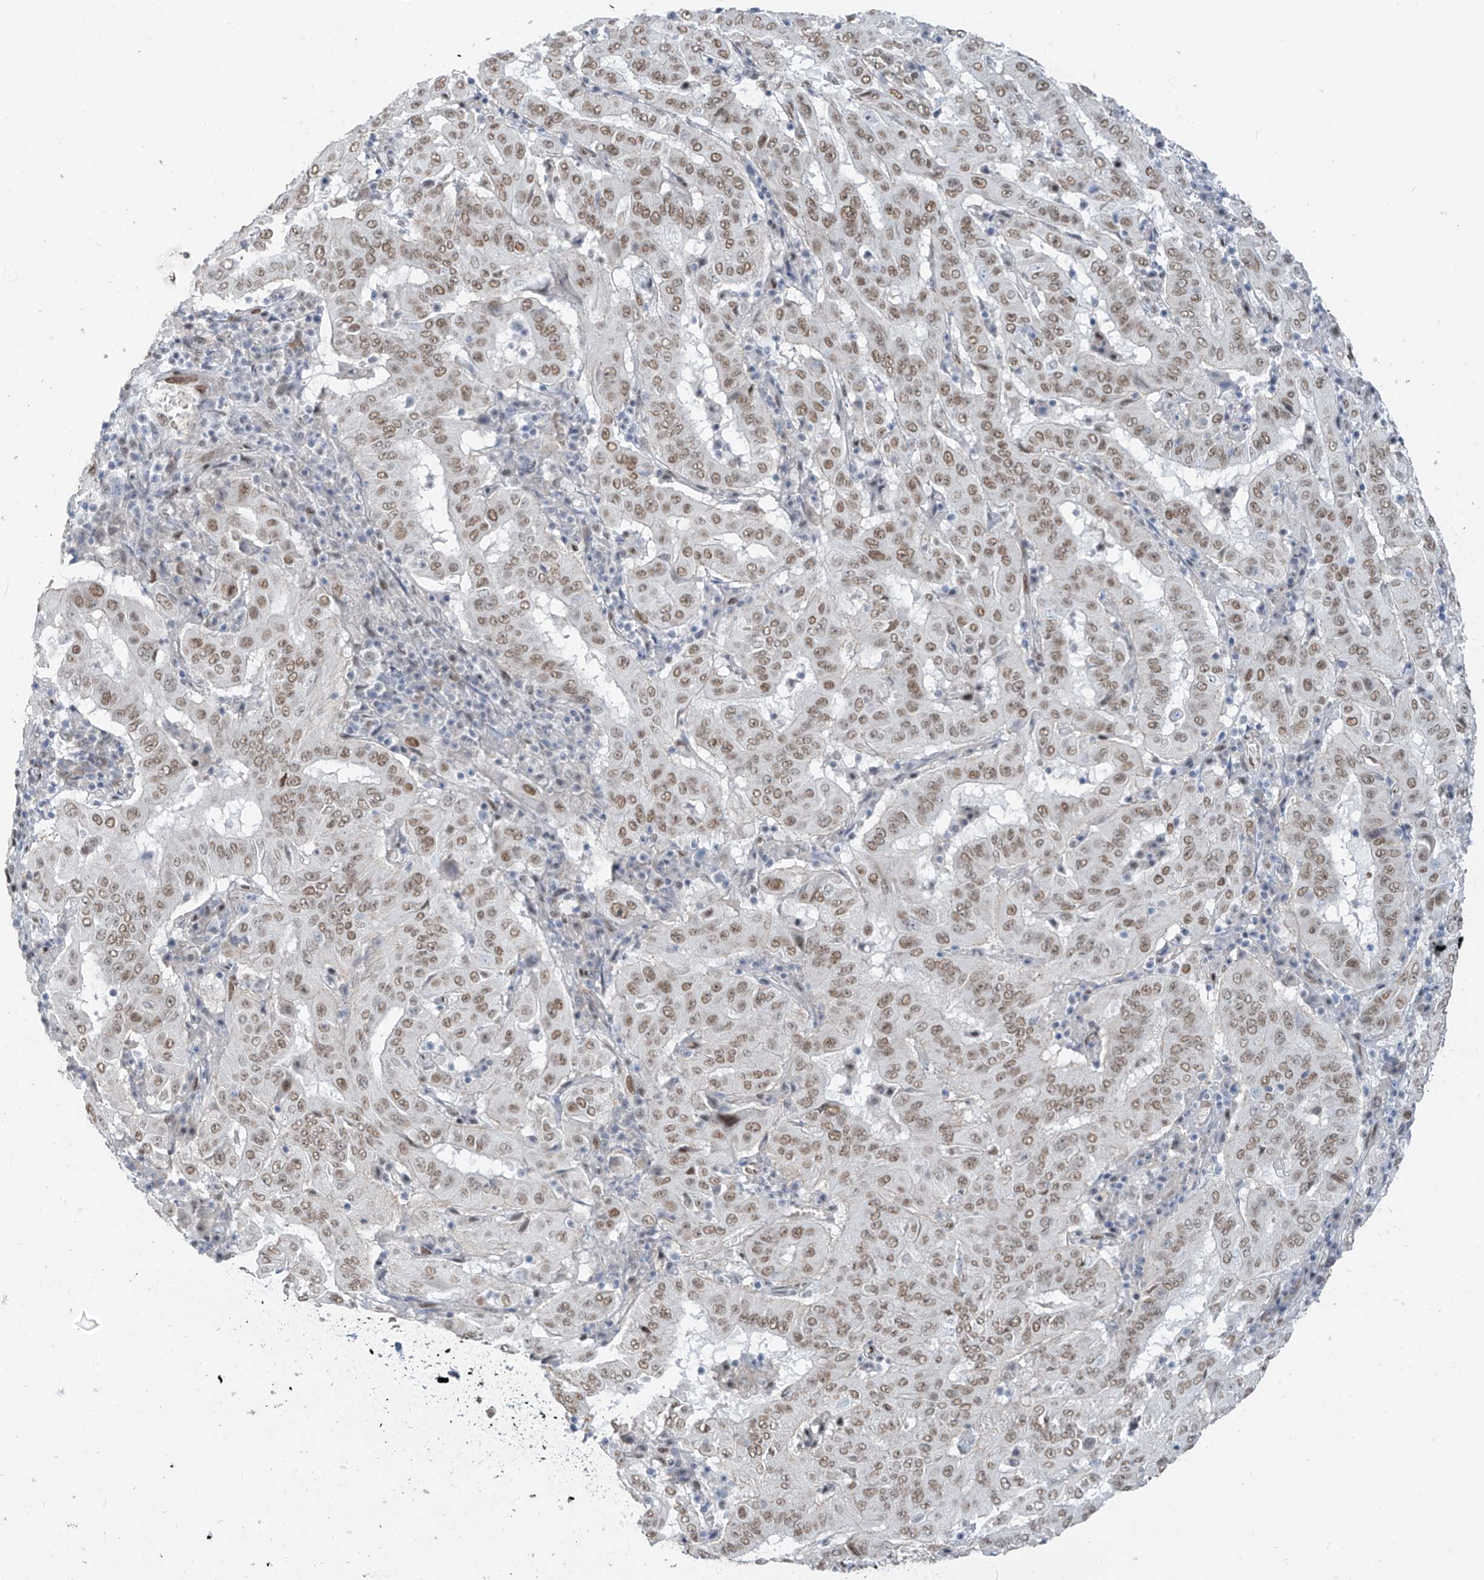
{"staining": {"intensity": "moderate", "quantity": ">75%", "location": "nuclear"}, "tissue": "pancreatic cancer", "cell_type": "Tumor cells", "image_type": "cancer", "snomed": [{"axis": "morphology", "description": "Adenocarcinoma, NOS"}, {"axis": "topography", "description": "Pancreas"}], "caption": "Pancreatic cancer (adenocarcinoma) stained with a protein marker demonstrates moderate staining in tumor cells.", "gene": "MCM9", "patient": {"sex": "male", "age": 63}}